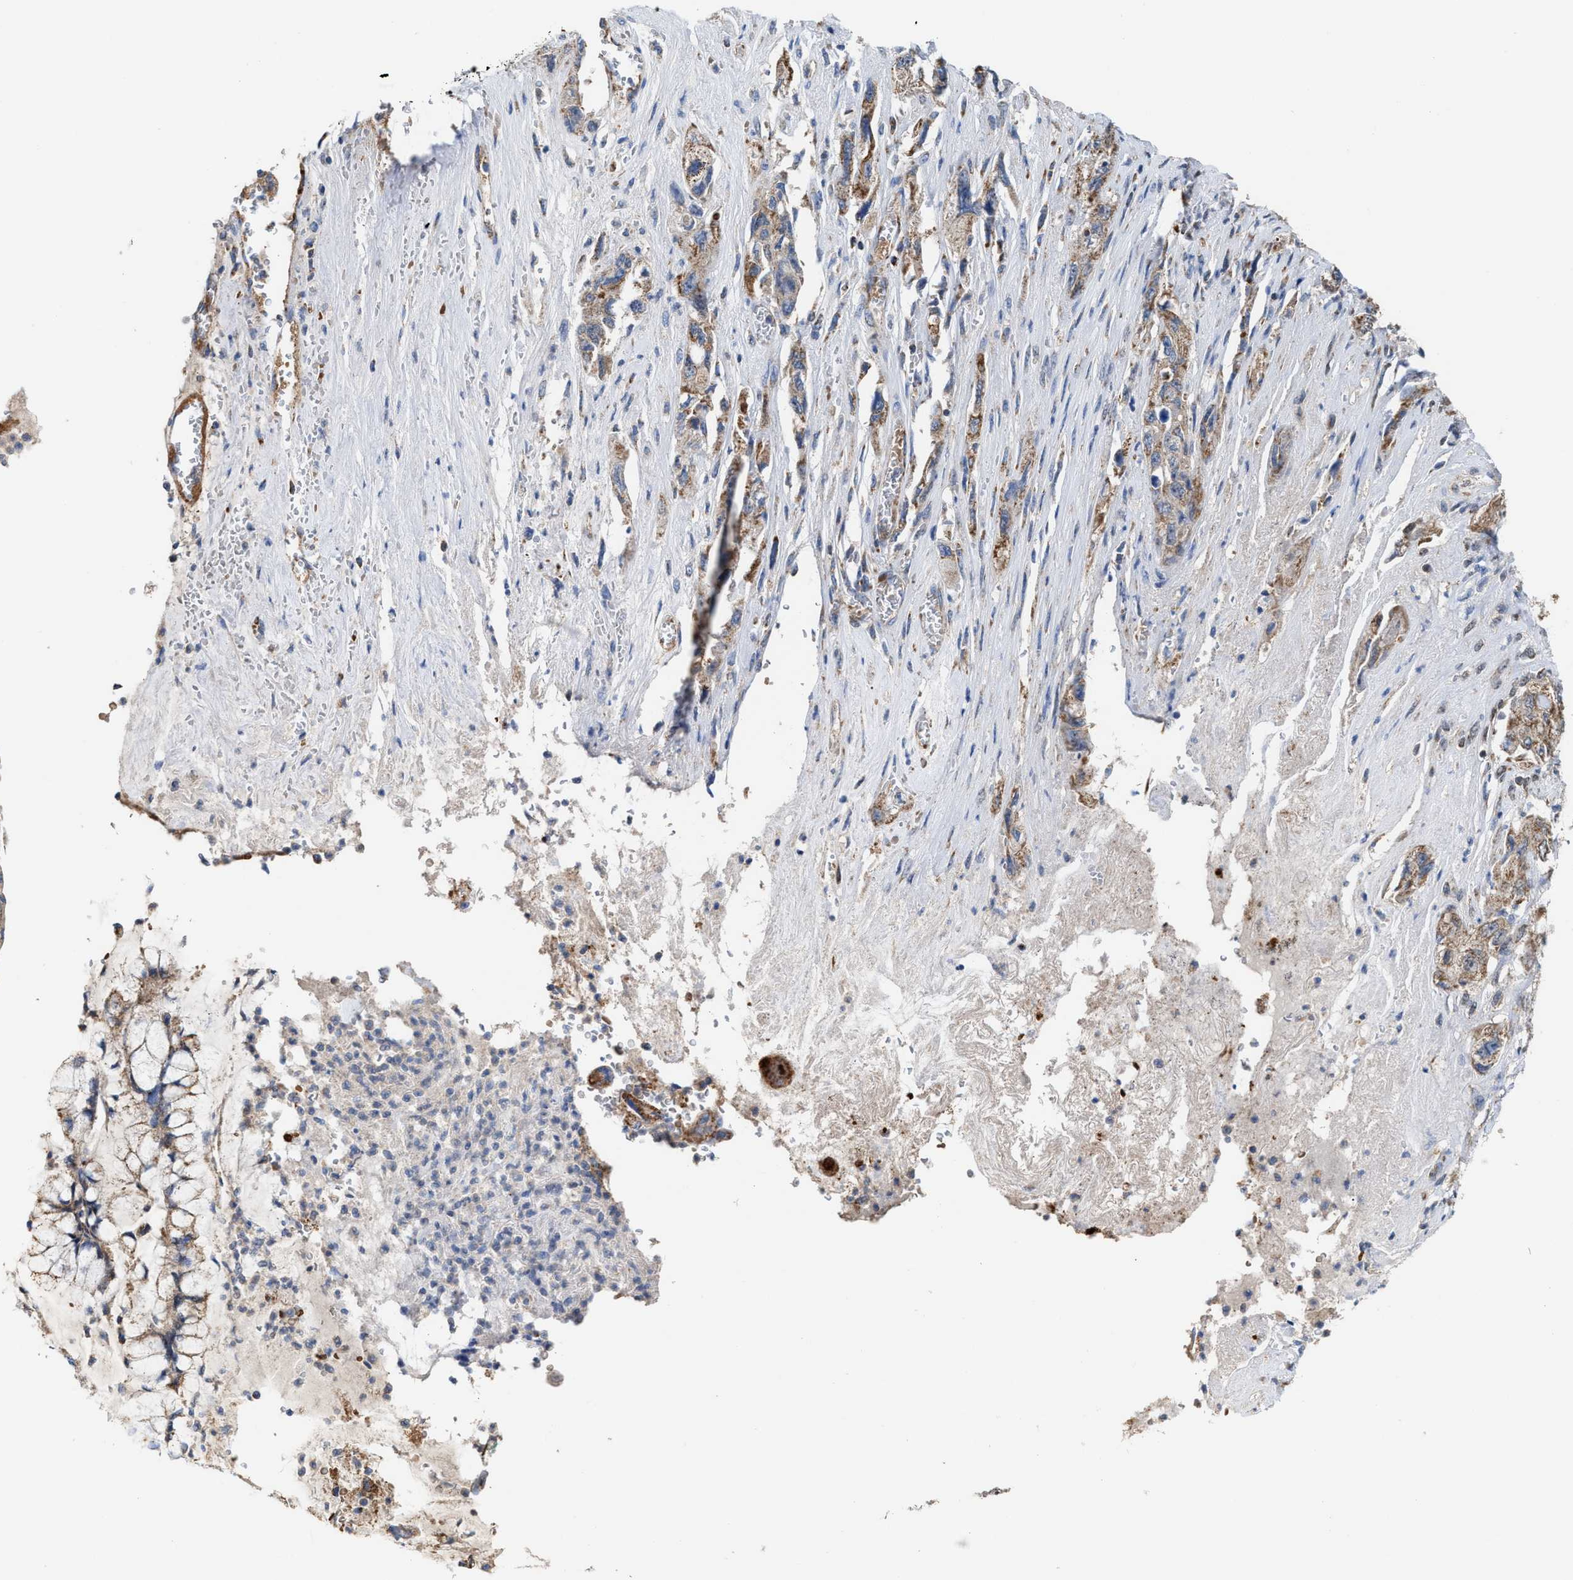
{"staining": {"intensity": "moderate", "quantity": ">75%", "location": "cytoplasmic/membranous"}, "tissue": "pancreatic cancer", "cell_type": "Tumor cells", "image_type": "cancer", "snomed": [{"axis": "morphology", "description": "Adenocarcinoma, NOS"}, {"axis": "topography", "description": "Pancreas"}], "caption": "A photomicrograph showing moderate cytoplasmic/membranous expression in about >75% of tumor cells in pancreatic adenocarcinoma, as visualized by brown immunohistochemical staining.", "gene": "MECR", "patient": {"sex": "female", "age": 73}}